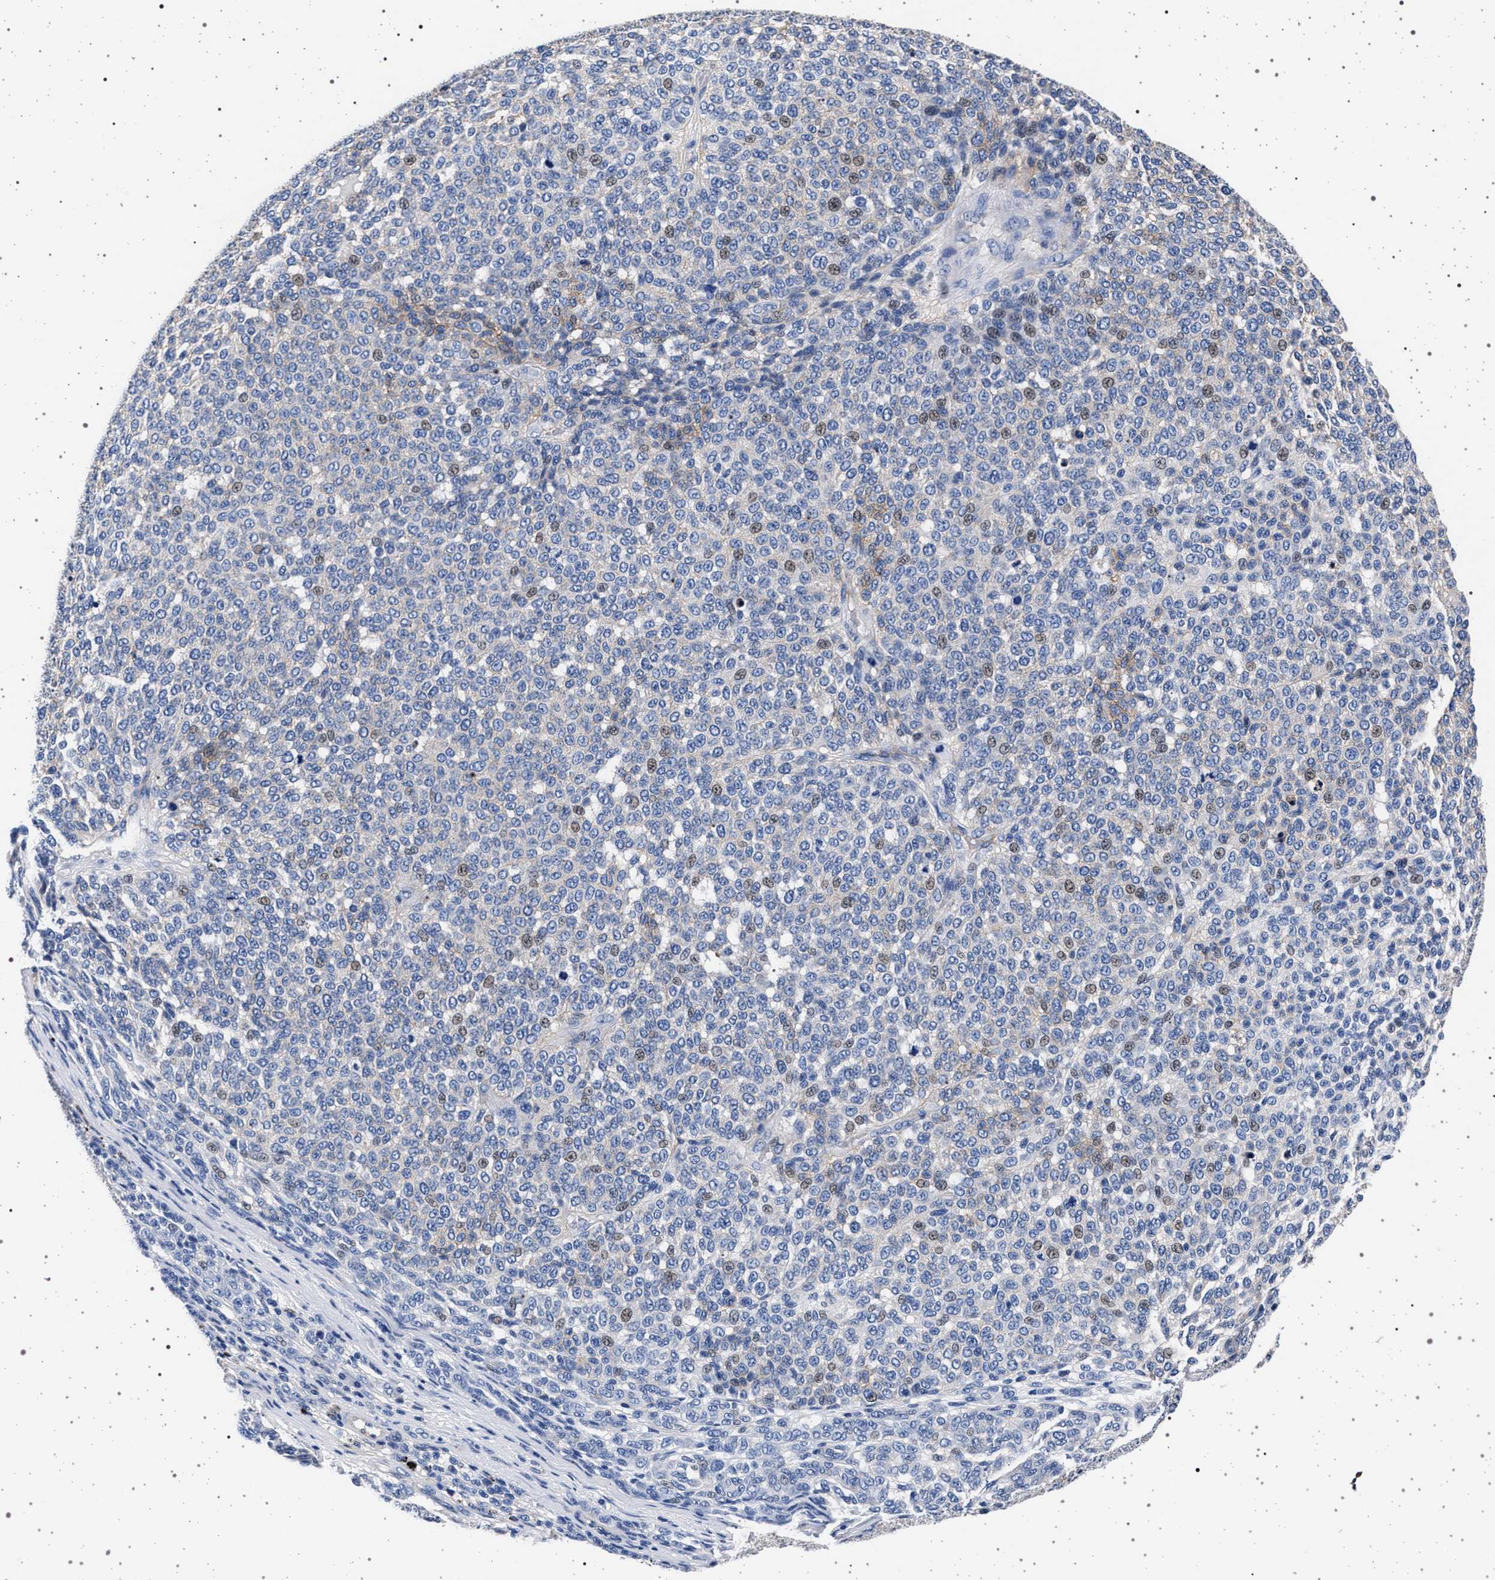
{"staining": {"intensity": "negative", "quantity": "none", "location": "none"}, "tissue": "melanoma", "cell_type": "Tumor cells", "image_type": "cancer", "snomed": [{"axis": "morphology", "description": "Malignant melanoma, NOS"}, {"axis": "topography", "description": "Skin"}], "caption": "The histopathology image demonstrates no staining of tumor cells in malignant melanoma.", "gene": "SLC9A1", "patient": {"sex": "male", "age": 59}}